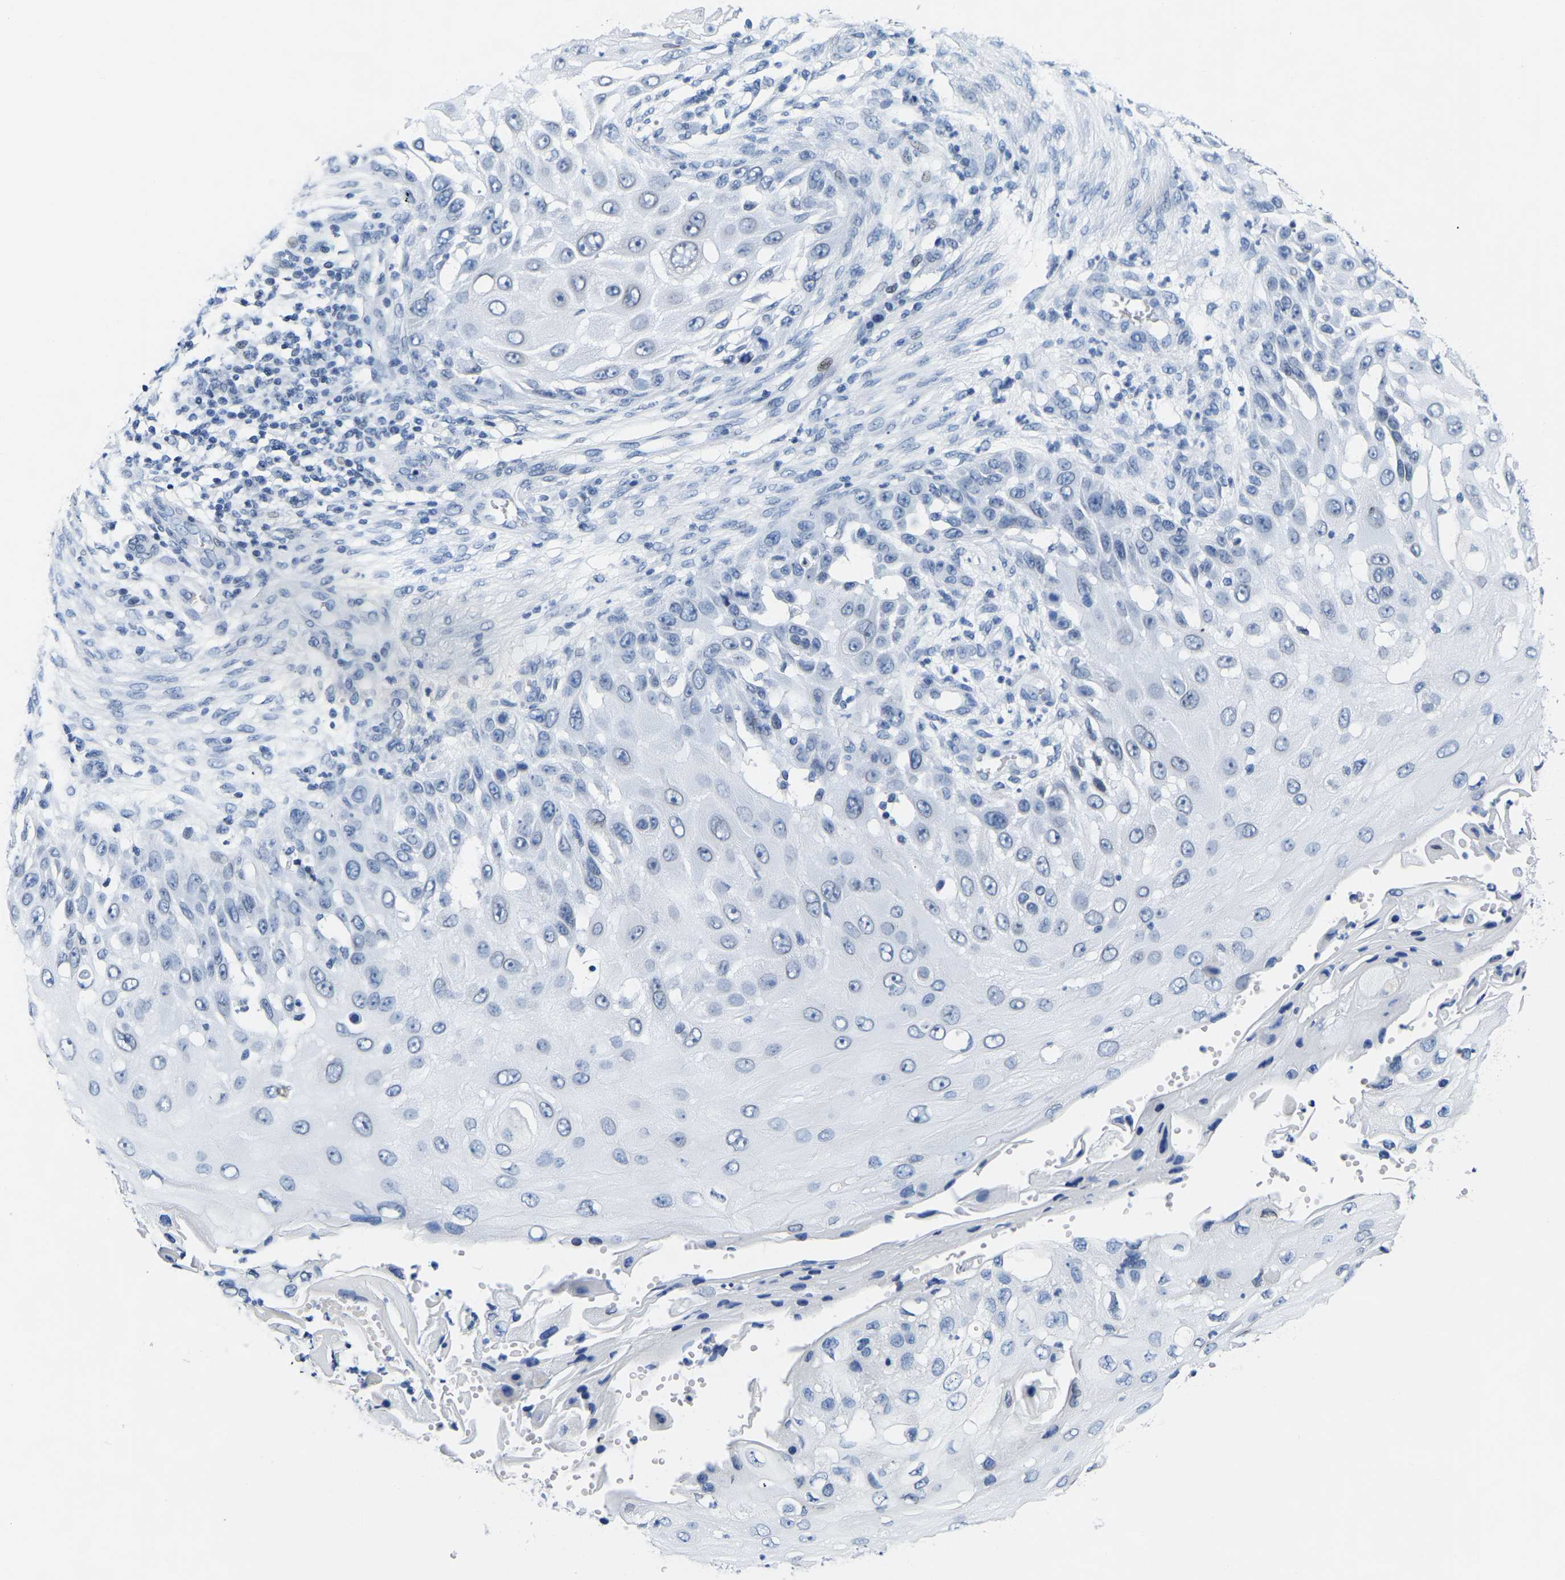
{"staining": {"intensity": "negative", "quantity": "none", "location": "none"}, "tissue": "skin cancer", "cell_type": "Tumor cells", "image_type": "cancer", "snomed": [{"axis": "morphology", "description": "Squamous cell carcinoma, NOS"}, {"axis": "topography", "description": "Skin"}], "caption": "Human skin cancer stained for a protein using IHC exhibits no positivity in tumor cells.", "gene": "UPK3A", "patient": {"sex": "female", "age": 44}}